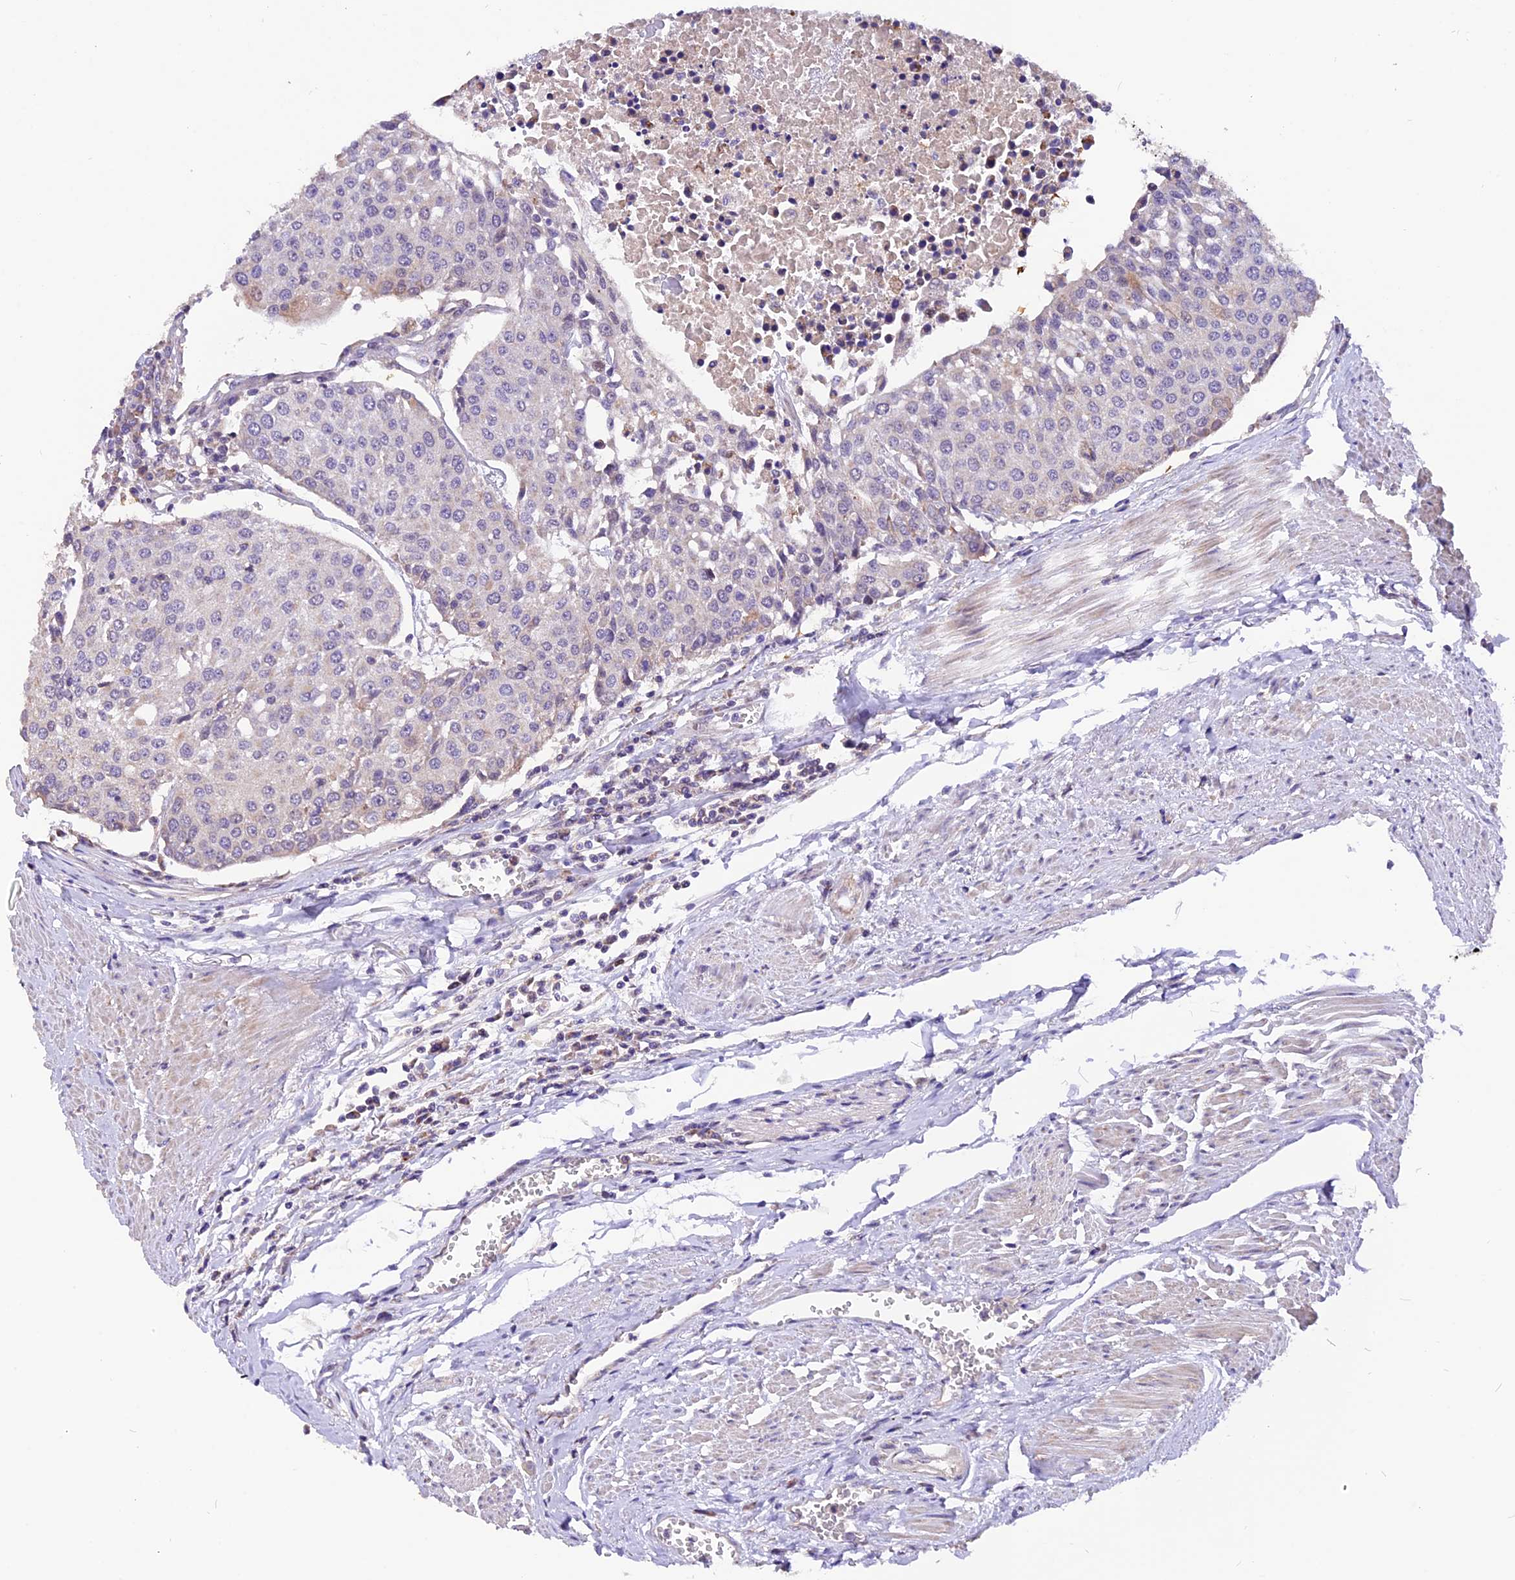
{"staining": {"intensity": "negative", "quantity": "none", "location": "none"}, "tissue": "urothelial cancer", "cell_type": "Tumor cells", "image_type": "cancer", "snomed": [{"axis": "morphology", "description": "Urothelial carcinoma, High grade"}, {"axis": "topography", "description": "Urinary bladder"}], "caption": "IHC image of human urothelial cancer stained for a protein (brown), which shows no staining in tumor cells.", "gene": "DDX28", "patient": {"sex": "female", "age": 85}}